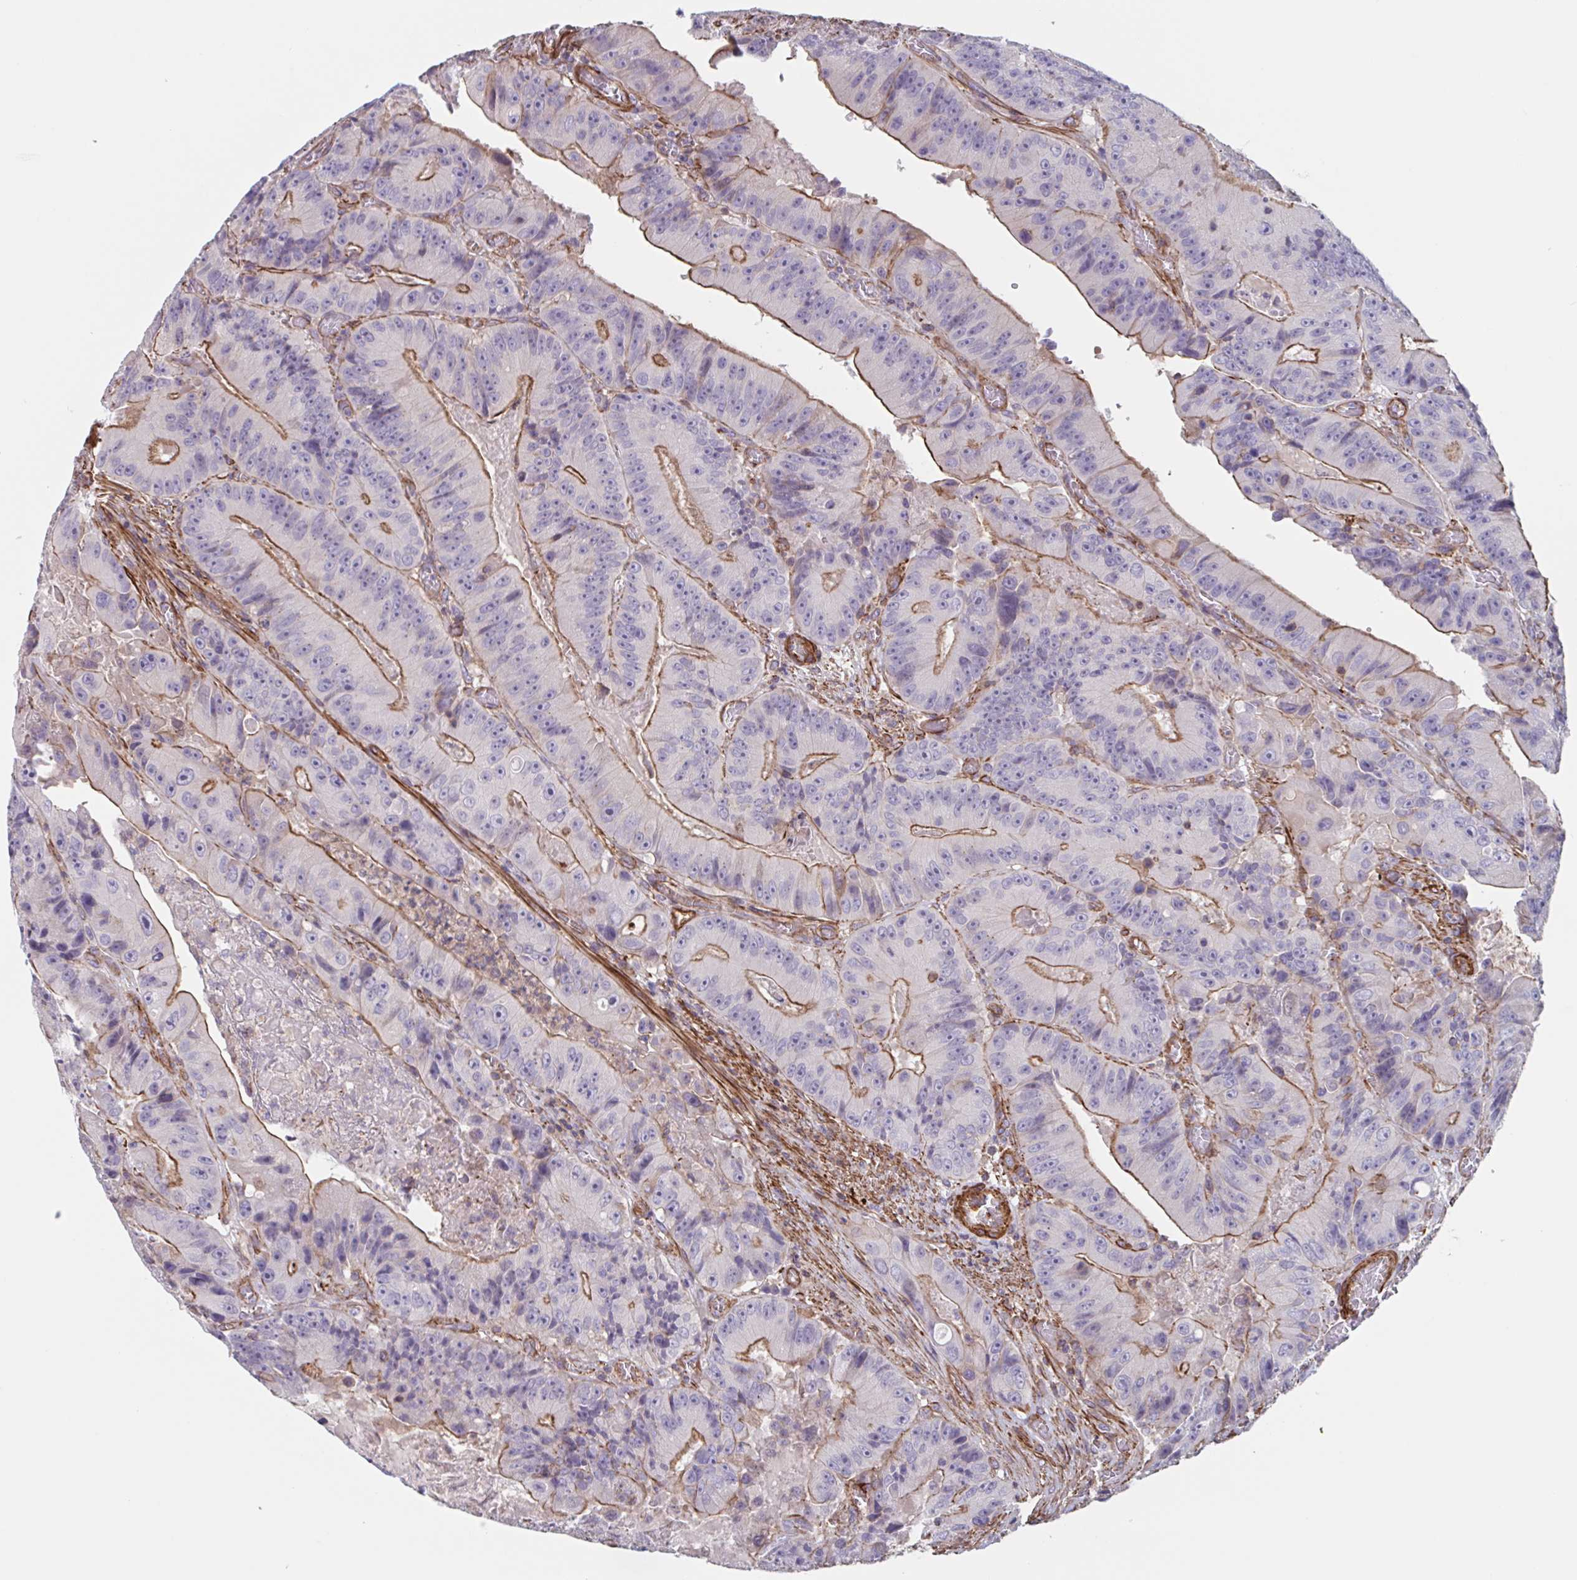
{"staining": {"intensity": "moderate", "quantity": "25%-75%", "location": "cytoplasmic/membranous"}, "tissue": "colorectal cancer", "cell_type": "Tumor cells", "image_type": "cancer", "snomed": [{"axis": "morphology", "description": "Adenocarcinoma, NOS"}, {"axis": "topography", "description": "Colon"}], "caption": "A high-resolution image shows immunohistochemistry (IHC) staining of colorectal cancer (adenocarcinoma), which demonstrates moderate cytoplasmic/membranous staining in approximately 25%-75% of tumor cells.", "gene": "SHISA7", "patient": {"sex": "female", "age": 86}}